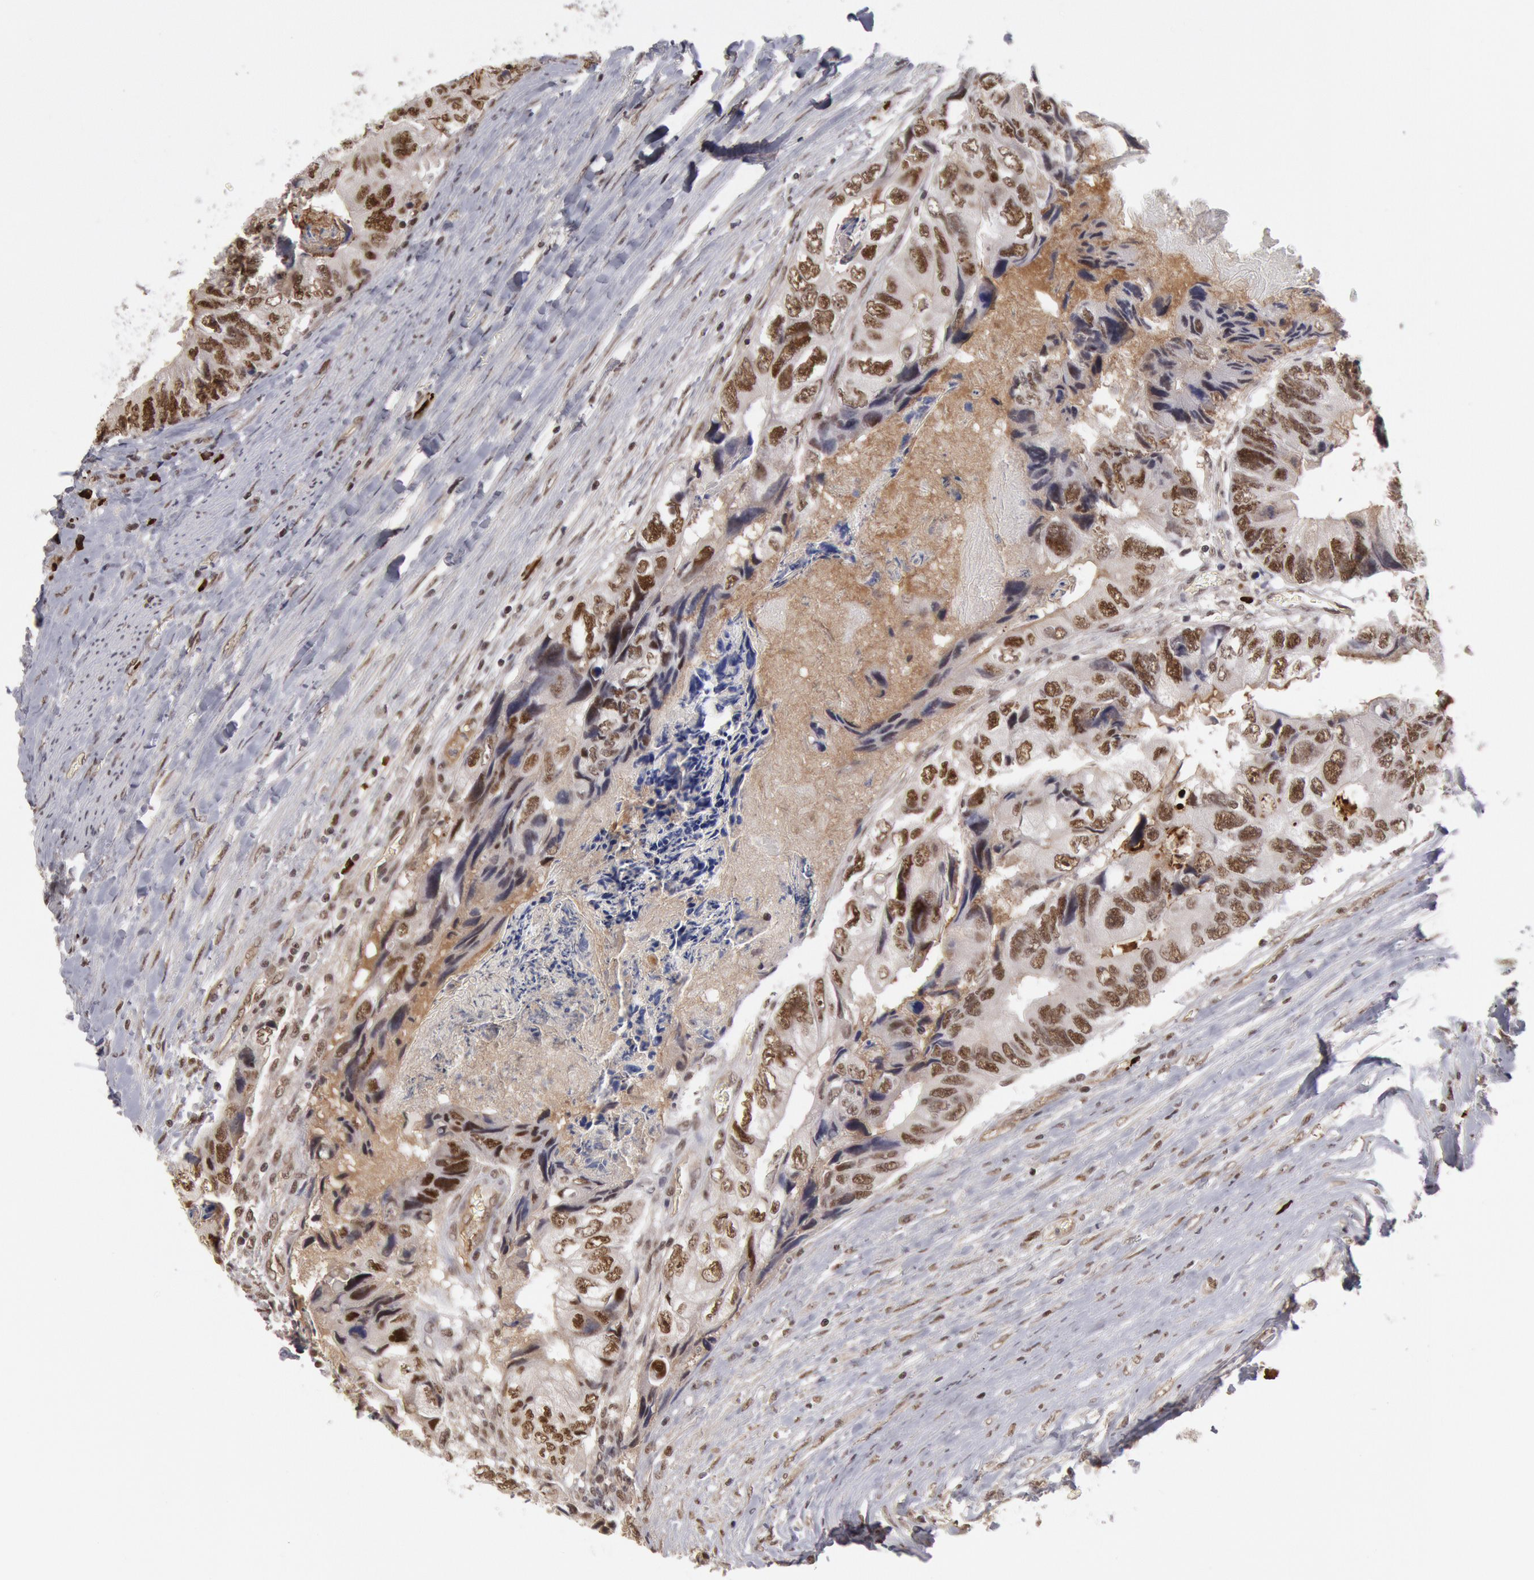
{"staining": {"intensity": "moderate", "quantity": ">75%", "location": "nuclear"}, "tissue": "colorectal cancer", "cell_type": "Tumor cells", "image_type": "cancer", "snomed": [{"axis": "morphology", "description": "Adenocarcinoma, NOS"}, {"axis": "topography", "description": "Rectum"}], "caption": "Immunohistochemical staining of adenocarcinoma (colorectal) demonstrates medium levels of moderate nuclear staining in approximately >75% of tumor cells.", "gene": "PPP4R3B", "patient": {"sex": "female", "age": 82}}